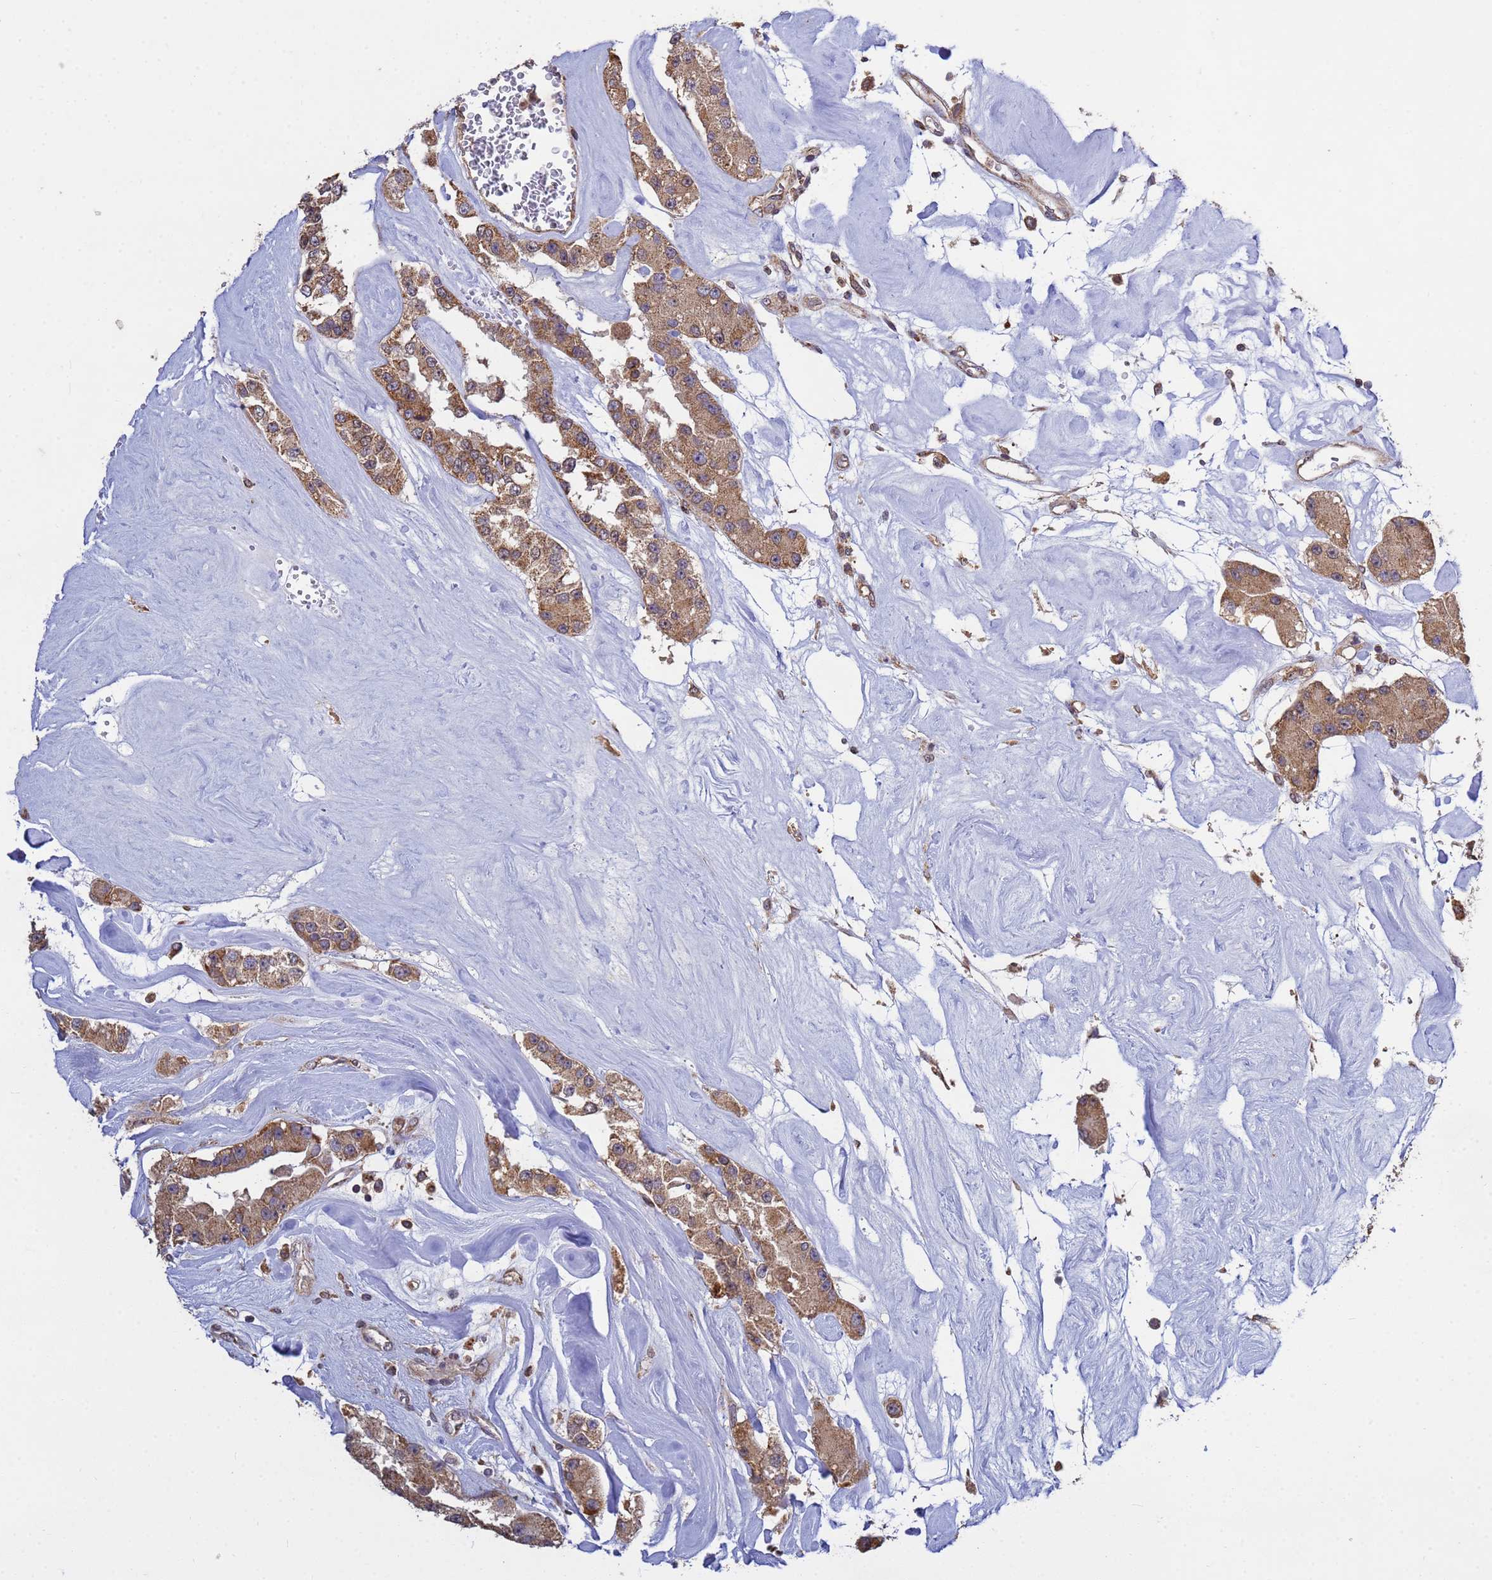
{"staining": {"intensity": "moderate", "quantity": ">75%", "location": "cytoplasmic/membranous"}, "tissue": "carcinoid", "cell_type": "Tumor cells", "image_type": "cancer", "snomed": [{"axis": "morphology", "description": "Carcinoid, malignant, NOS"}, {"axis": "topography", "description": "Pancreas"}], "caption": "An immunohistochemistry histopathology image of tumor tissue is shown. Protein staining in brown shows moderate cytoplasmic/membranous positivity in carcinoid (malignant) within tumor cells.", "gene": "P2RX7", "patient": {"sex": "male", "age": 41}}